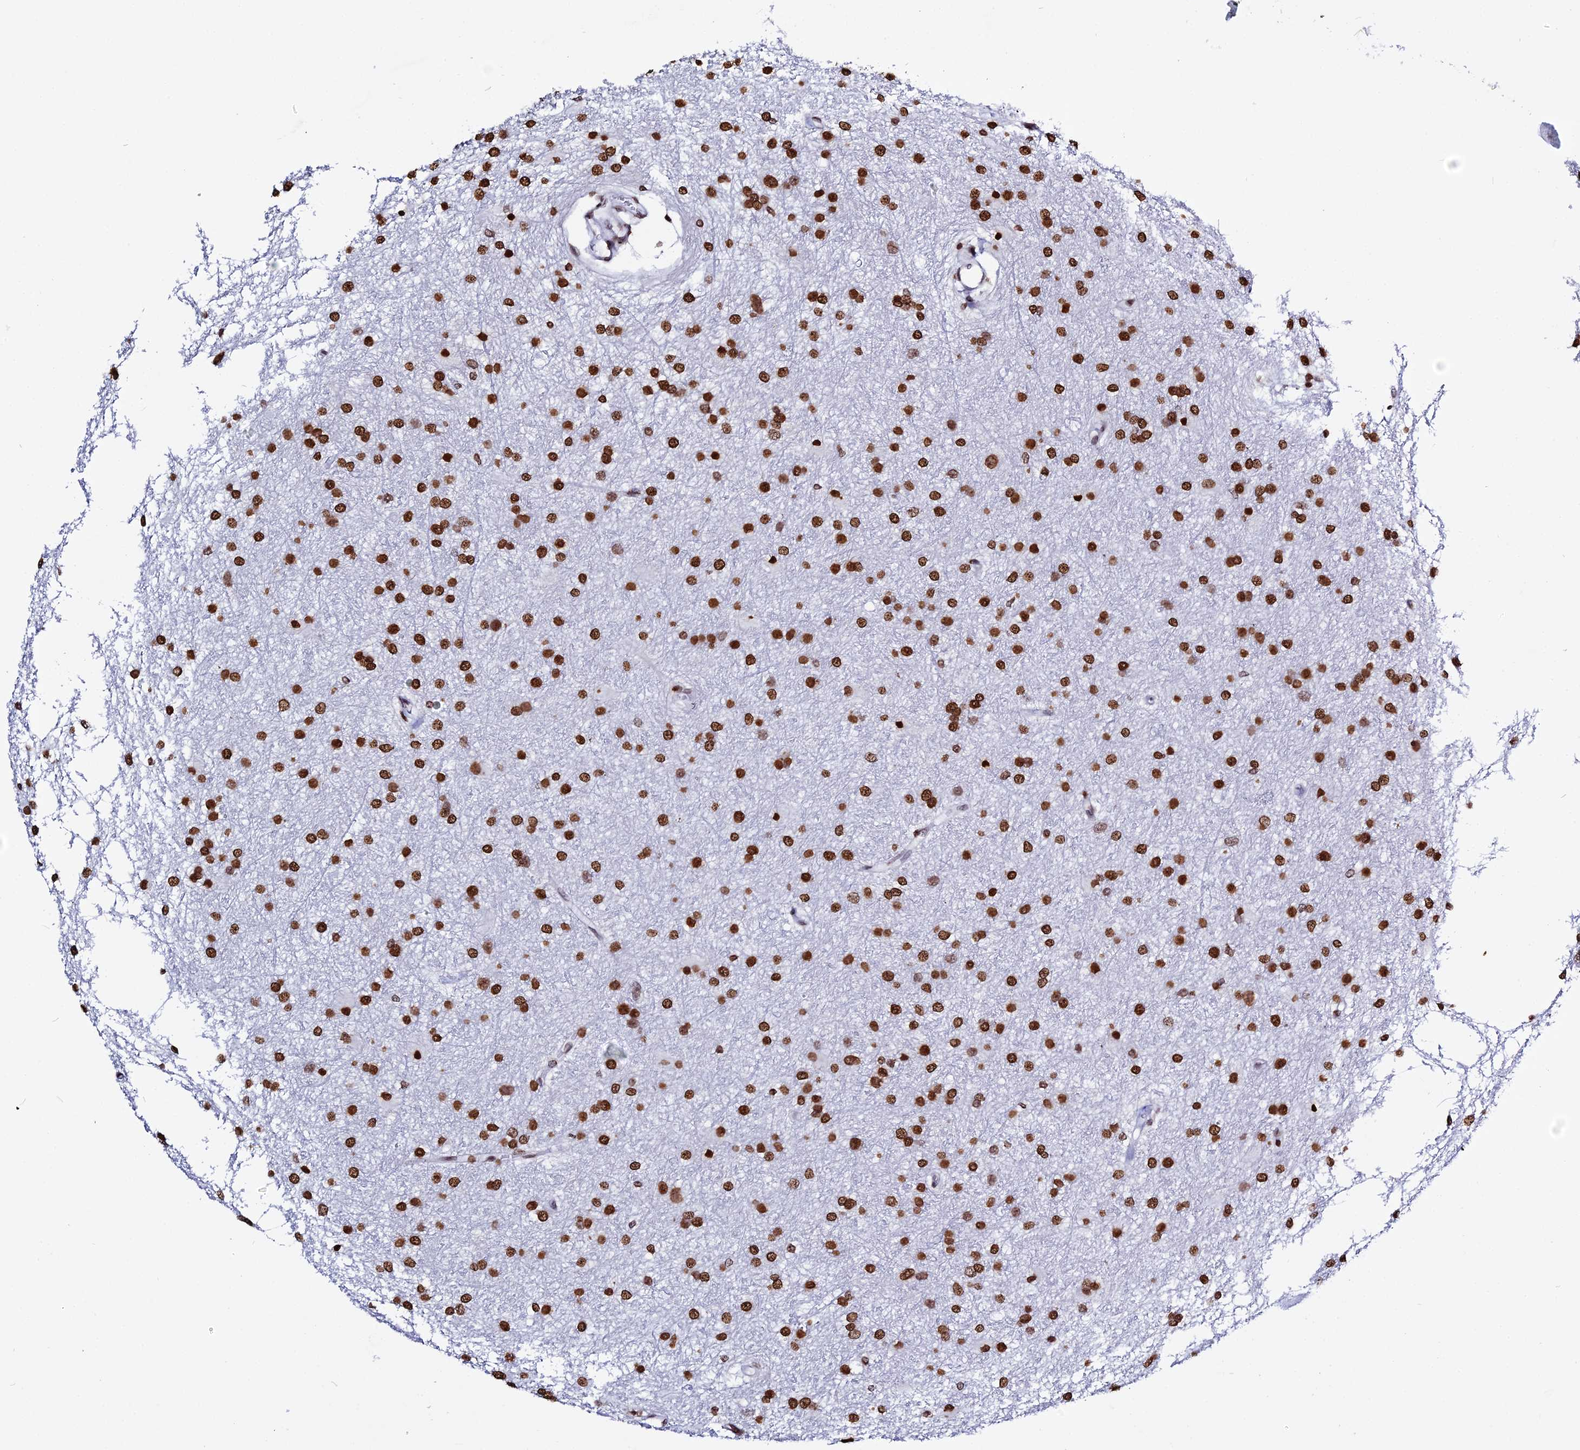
{"staining": {"intensity": "strong", "quantity": ">75%", "location": "nuclear"}, "tissue": "glioma", "cell_type": "Tumor cells", "image_type": "cancer", "snomed": [{"axis": "morphology", "description": "Glioma, malignant, High grade"}, {"axis": "topography", "description": "Brain"}], "caption": "About >75% of tumor cells in malignant high-grade glioma display strong nuclear protein expression as visualized by brown immunohistochemical staining.", "gene": "MACROH2A2", "patient": {"sex": "female", "age": 50}}